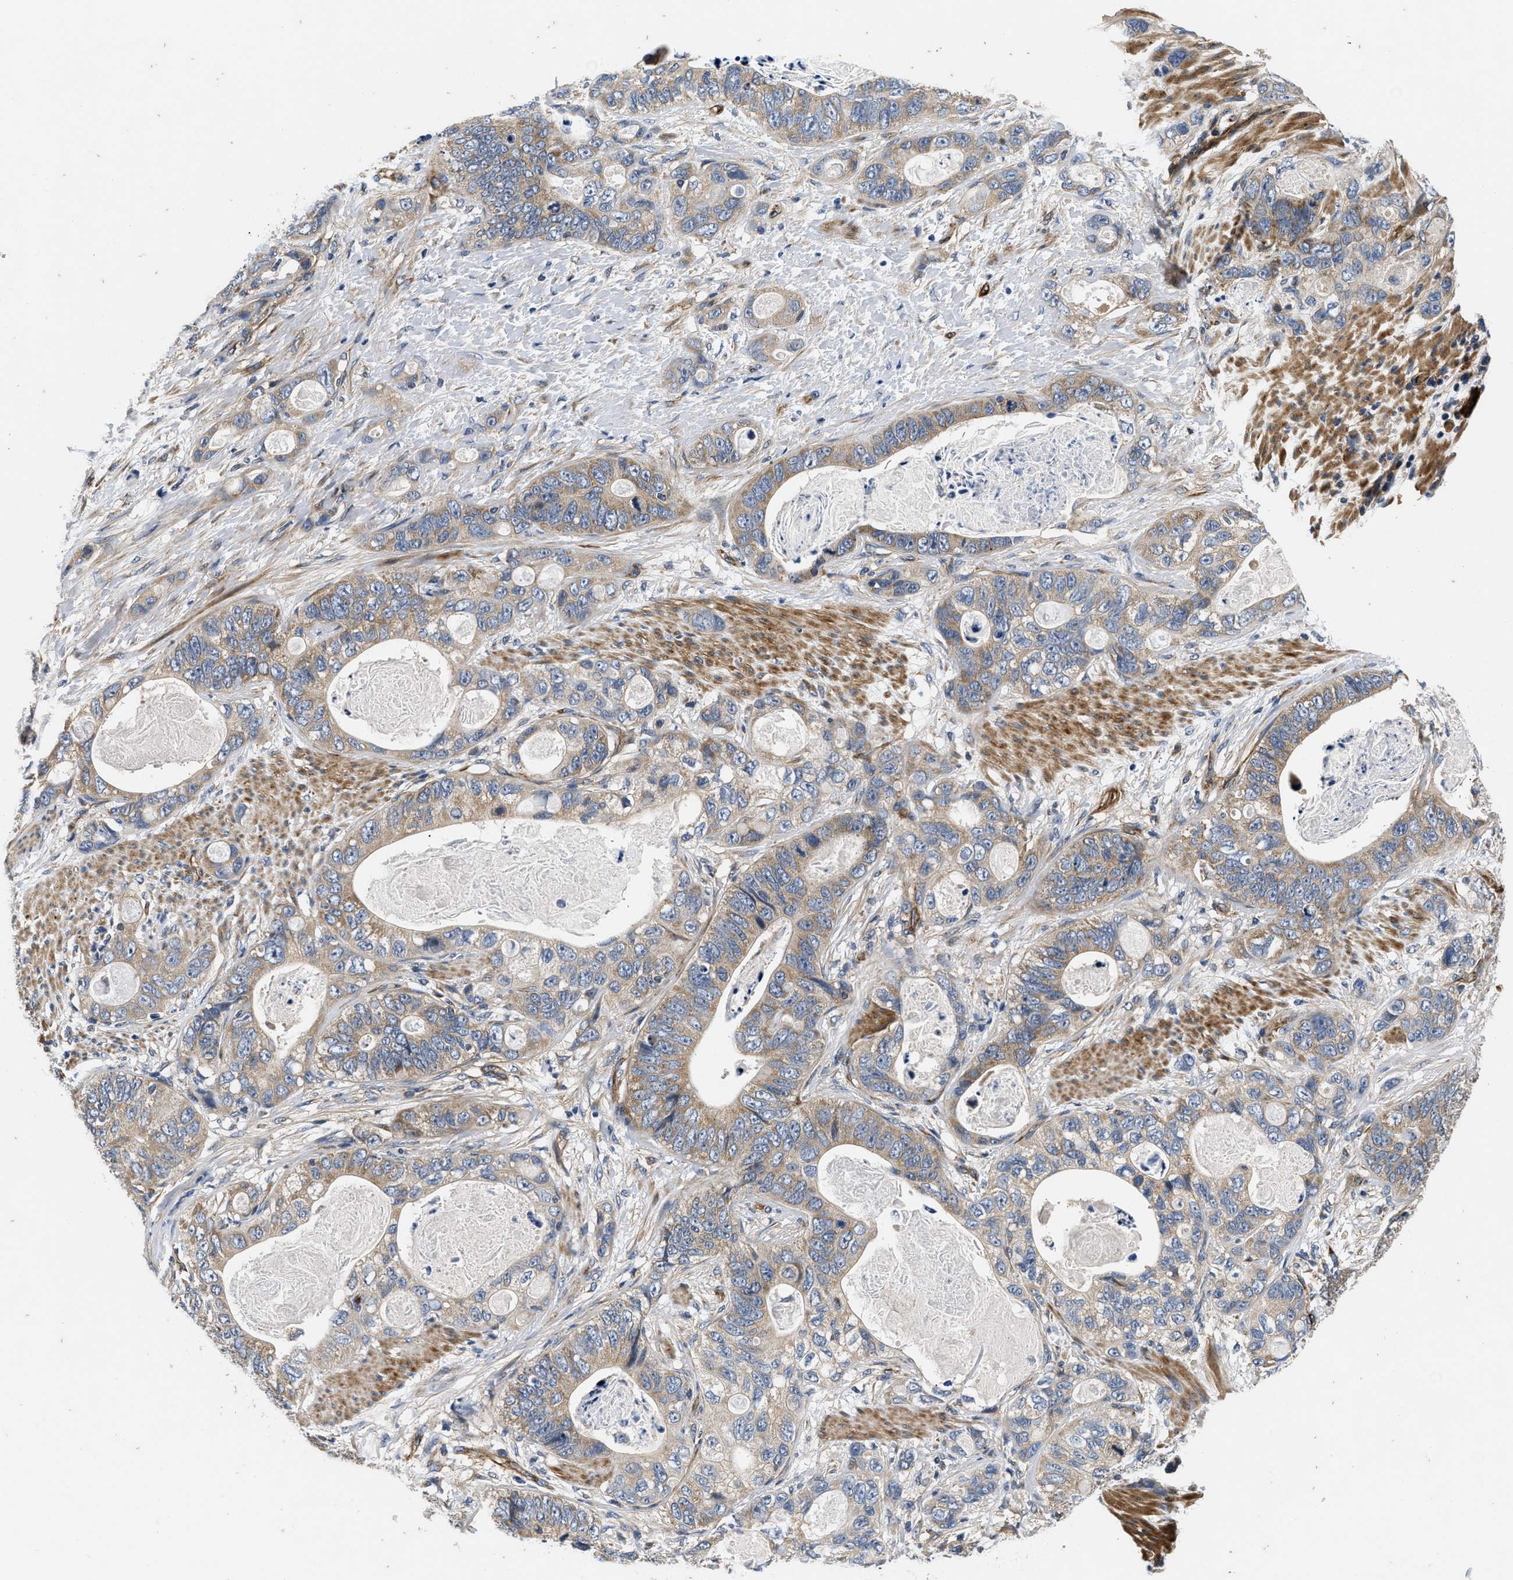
{"staining": {"intensity": "weak", "quantity": ">75%", "location": "cytoplasmic/membranous"}, "tissue": "stomach cancer", "cell_type": "Tumor cells", "image_type": "cancer", "snomed": [{"axis": "morphology", "description": "Normal tissue, NOS"}, {"axis": "morphology", "description": "Adenocarcinoma, NOS"}, {"axis": "topography", "description": "Stomach"}], "caption": "High-magnification brightfield microscopy of stomach cancer (adenocarcinoma) stained with DAB (3,3'-diaminobenzidine) (brown) and counterstained with hematoxylin (blue). tumor cells exhibit weak cytoplasmic/membranous staining is appreciated in about>75% of cells.", "gene": "NME6", "patient": {"sex": "female", "age": 89}}